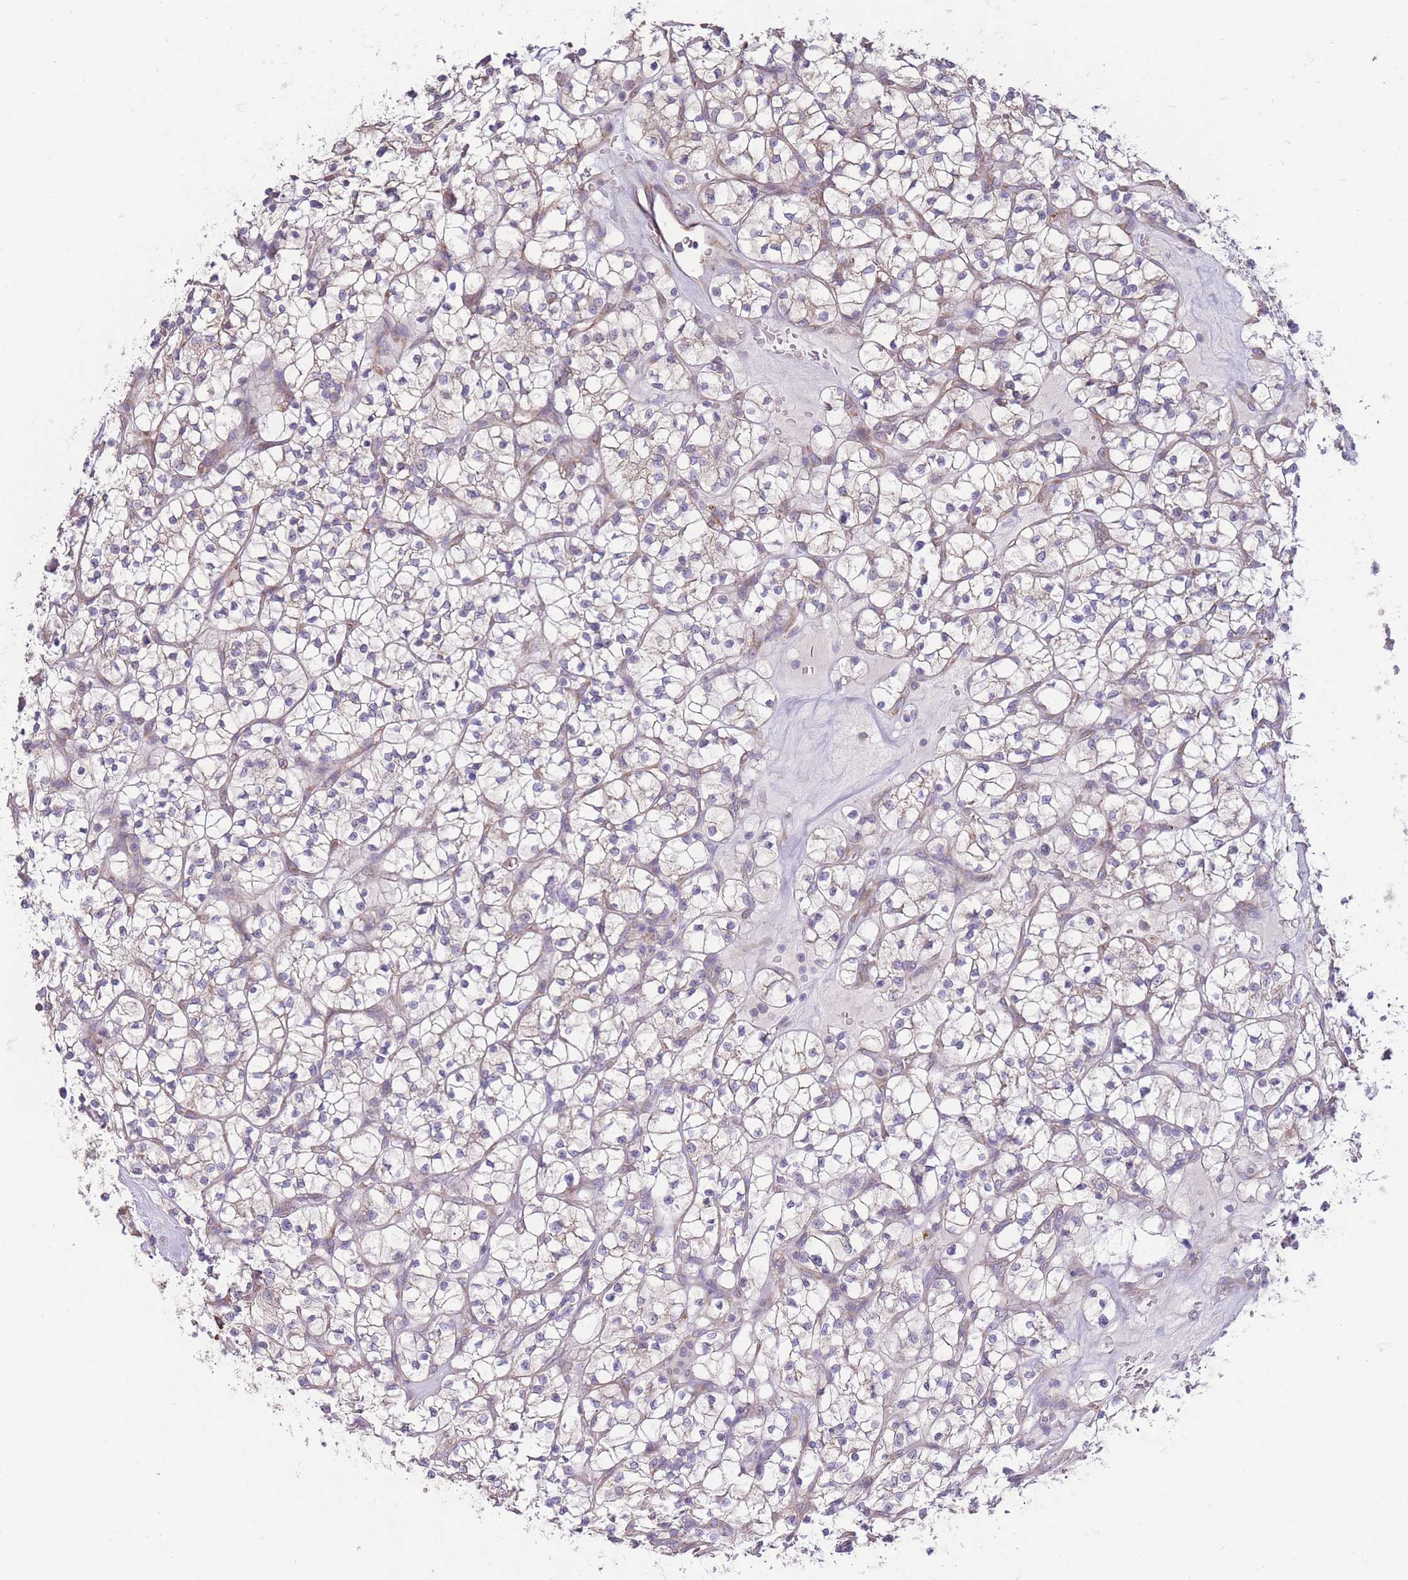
{"staining": {"intensity": "negative", "quantity": "none", "location": "none"}, "tissue": "renal cancer", "cell_type": "Tumor cells", "image_type": "cancer", "snomed": [{"axis": "morphology", "description": "Adenocarcinoma, NOS"}, {"axis": "topography", "description": "Kidney"}], "caption": "An IHC photomicrograph of renal cancer (adenocarcinoma) is shown. There is no staining in tumor cells of renal cancer (adenocarcinoma). (DAB (3,3'-diaminobenzidine) immunohistochemistry (IHC) with hematoxylin counter stain).", "gene": "BEX1", "patient": {"sex": "female", "age": 64}}